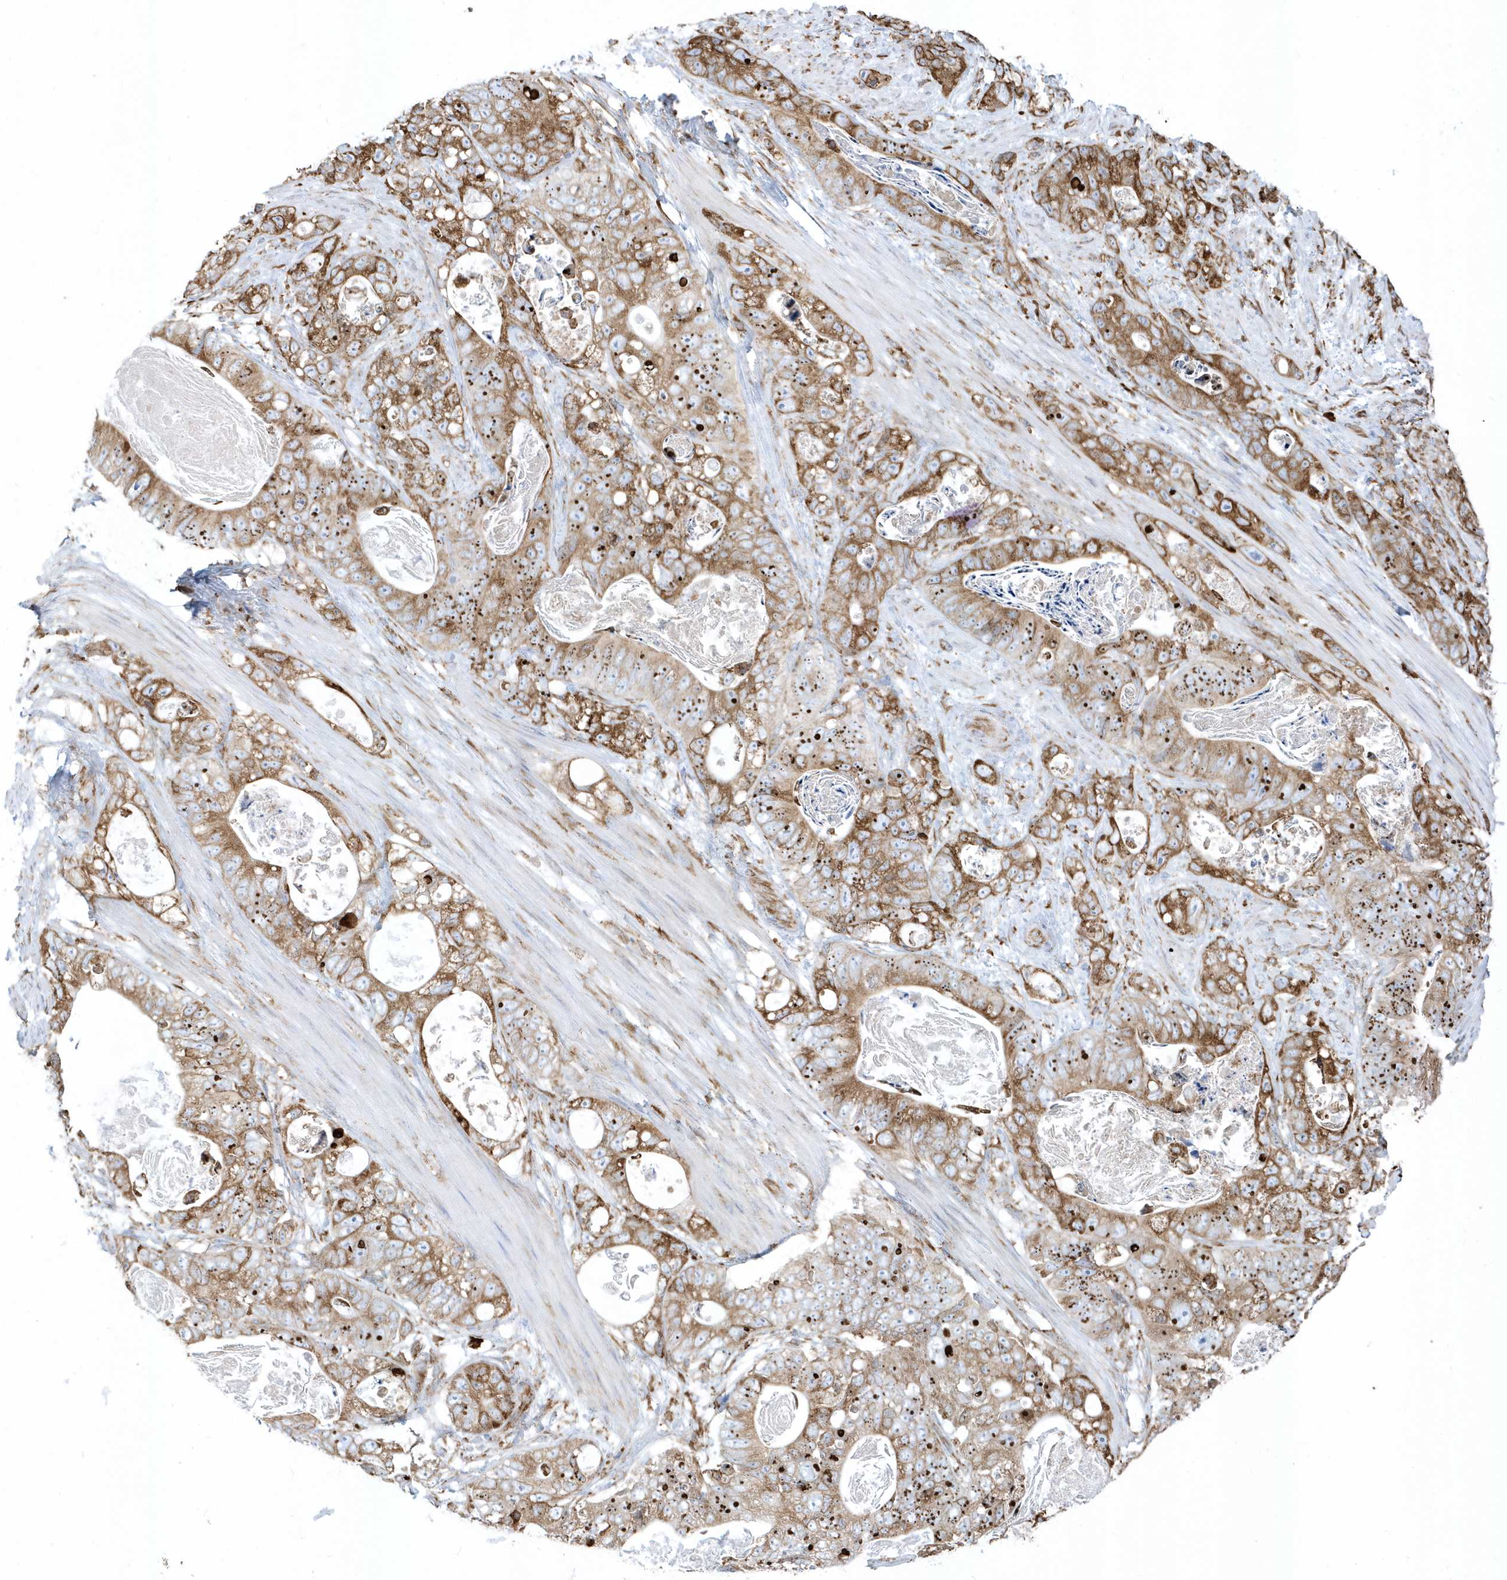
{"staining": {"intensity": "moderate", "quantity": ">75%", "location": "cytoplasmic/membranous"}, "tissue": "stomach cancer", "cell_type": "Tumor cells", "image_type": "cancer", "snomed": [{"axis": "morphology", "description": "Normal tissue, NOS"}, {"axis": "morphology", "description": "Adenocarcinoma, NOS"}, {"axis": "topography", "description": "Stomach"}], "caption": "An immunohistochemistry (IHC) histopathology image of tumor tissue is shown. Protein staining in brown highlights moderate cytoplasmic/membranous positivity in stomach adenocarcinoma within tumor cells.", "gene": "PDIA6", "patient": {"sex": "female", "age": 89}}